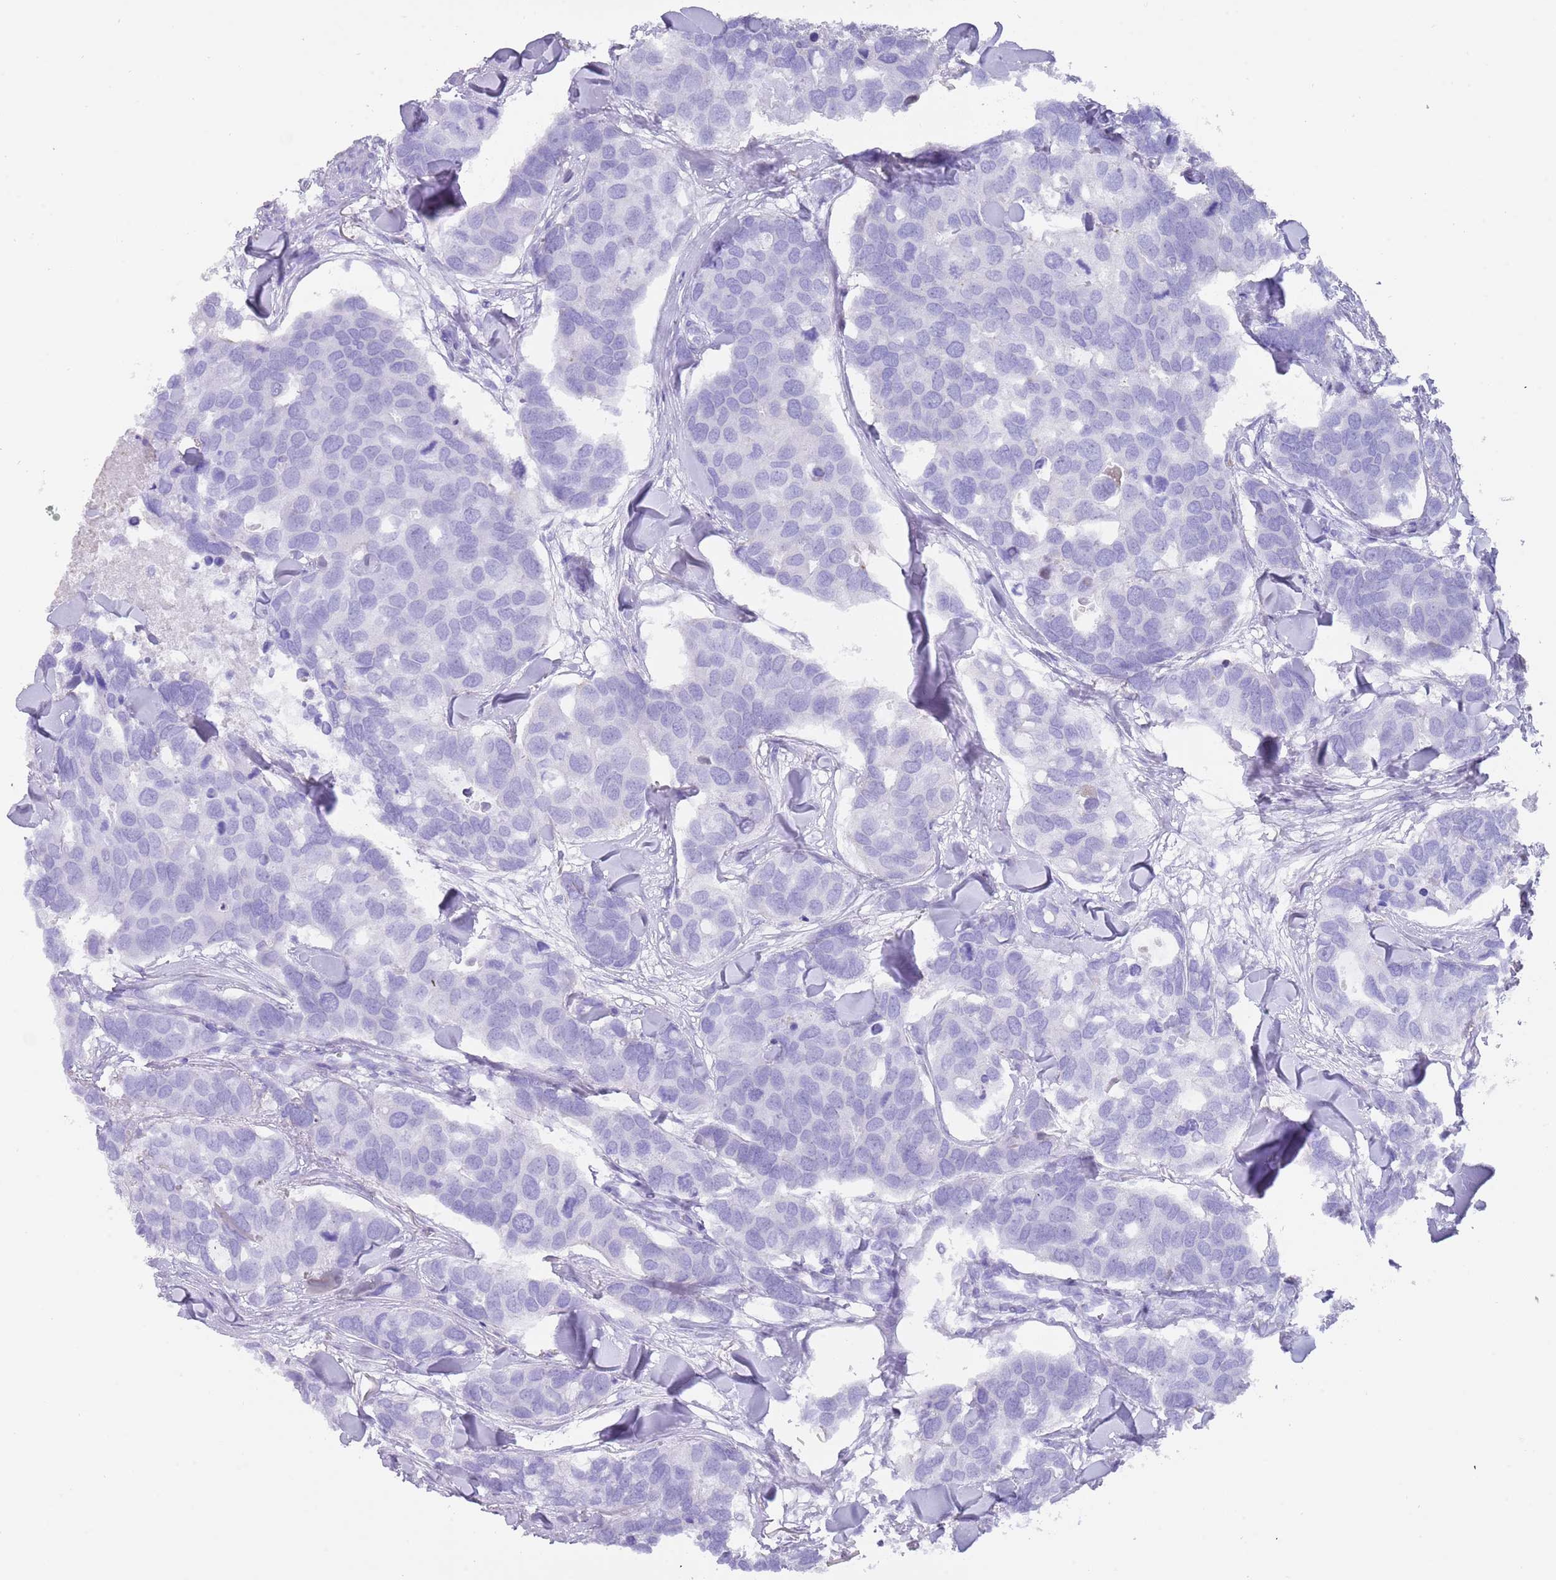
{"staining": {"intensity": "negative", "quantity": "none", "location": "none"}, "tissue": "breast cancer", "cell_type": "Tumor cells", "image_type": "cancer", "snomed": [{"axis": "morphology", "description": "Duct carcinoma"}, {"axis": "topography", "description": "Breast"}], "caption": "The histopathology image shows no significant positivity in tumor cells of breast invasive ductal carcinoma.", "gene": "HDAC8", "patient": {"sex": "female", "age": 83}}